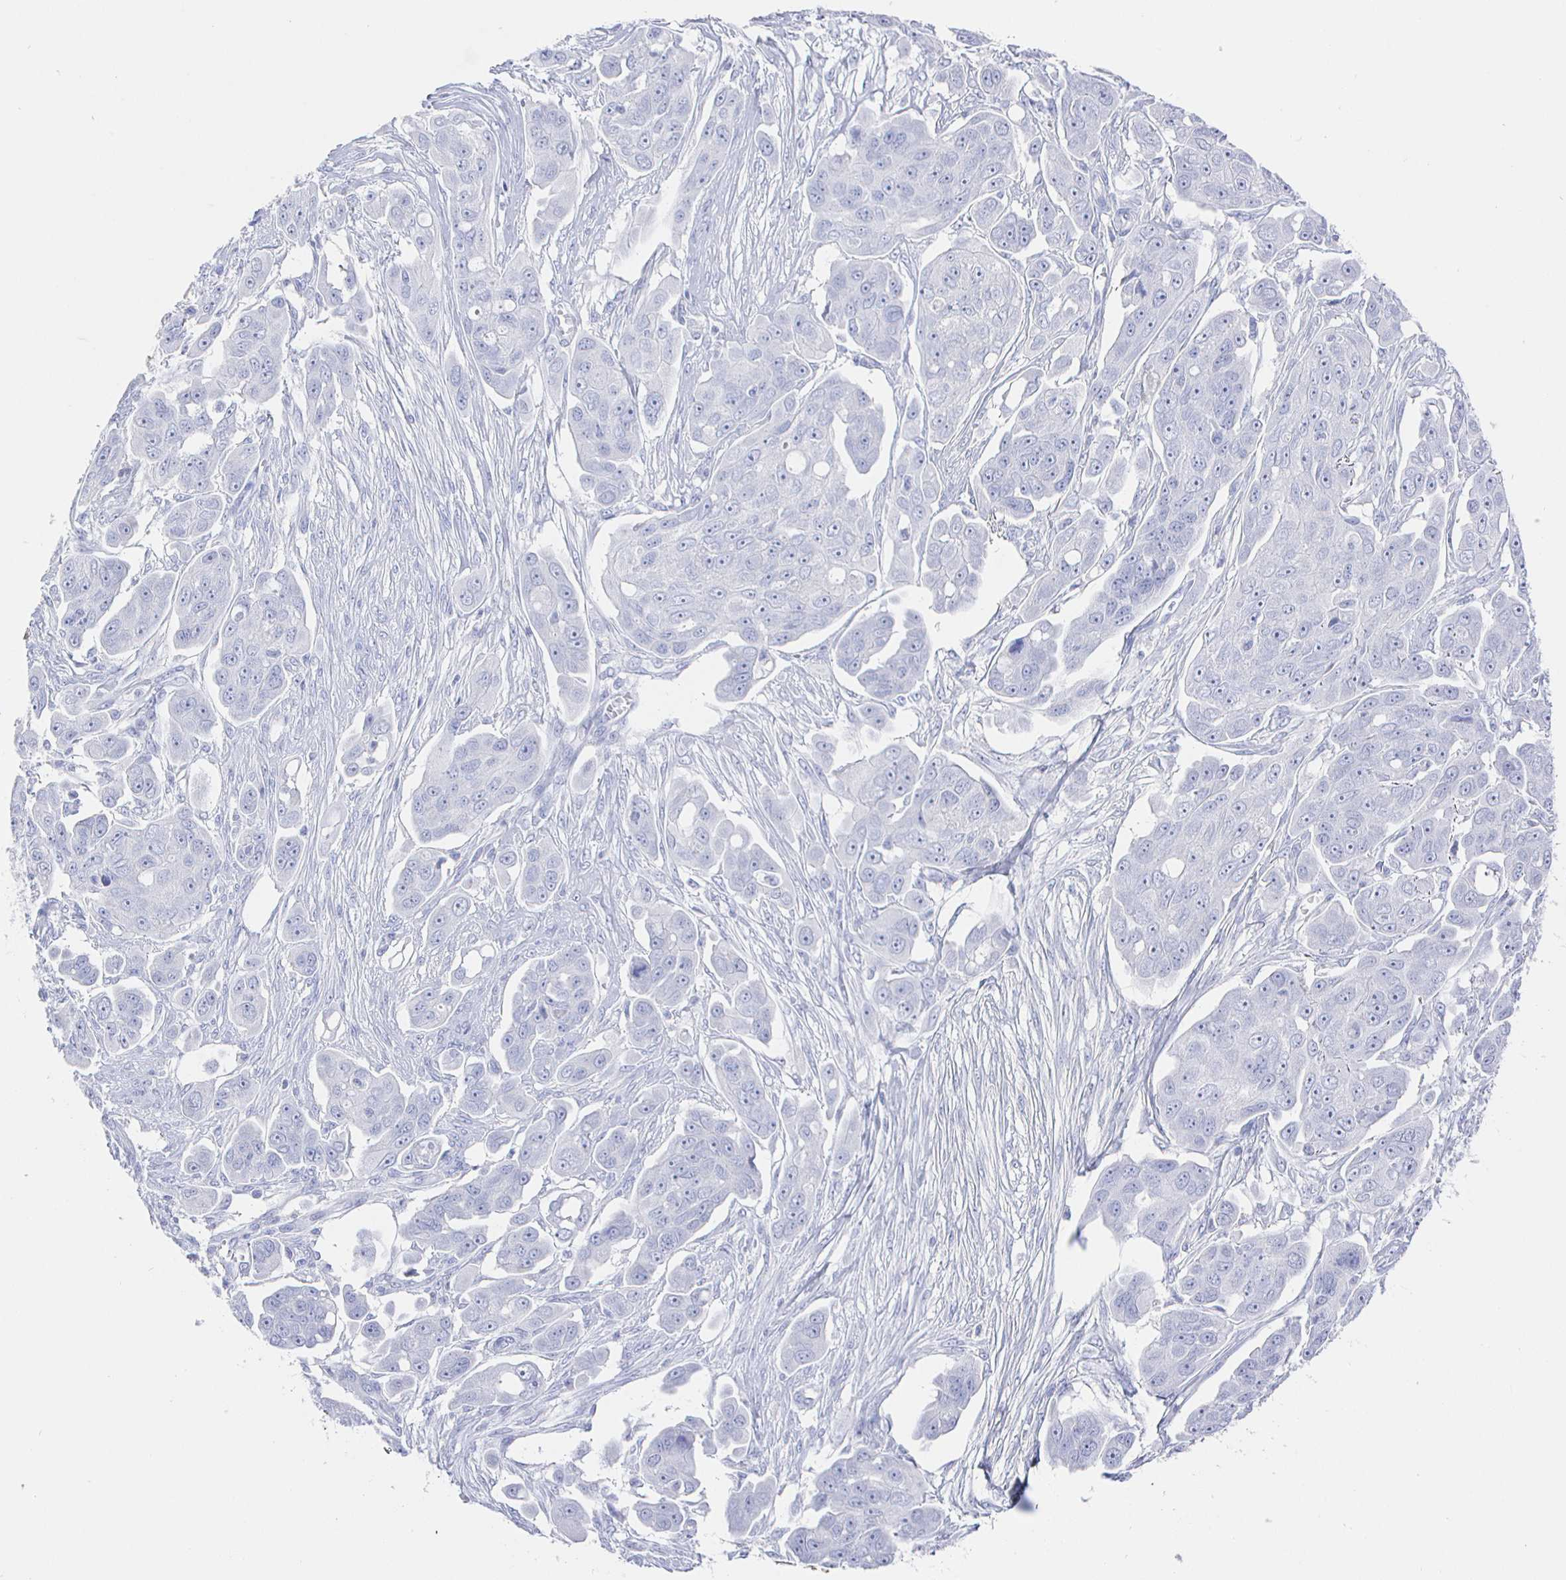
{"staining": {"intensity": "negative", "quantity": "none", "location": "none"}, "tissue": "ovarian cancer", "cell_type": "Tumor cells", "image_type": "cancer", "snomed": [{"axis": "morphology", "description": "Carcinoma, endometroid"}, {"axis": "topography", "description": "Ovary"}], "caption": "IHC of endometroid carcinoma (ovarian) reveals no positivity in tumor cells.", "gene": "CLCA1", "patient": {"sex": "female", "age": 70}}